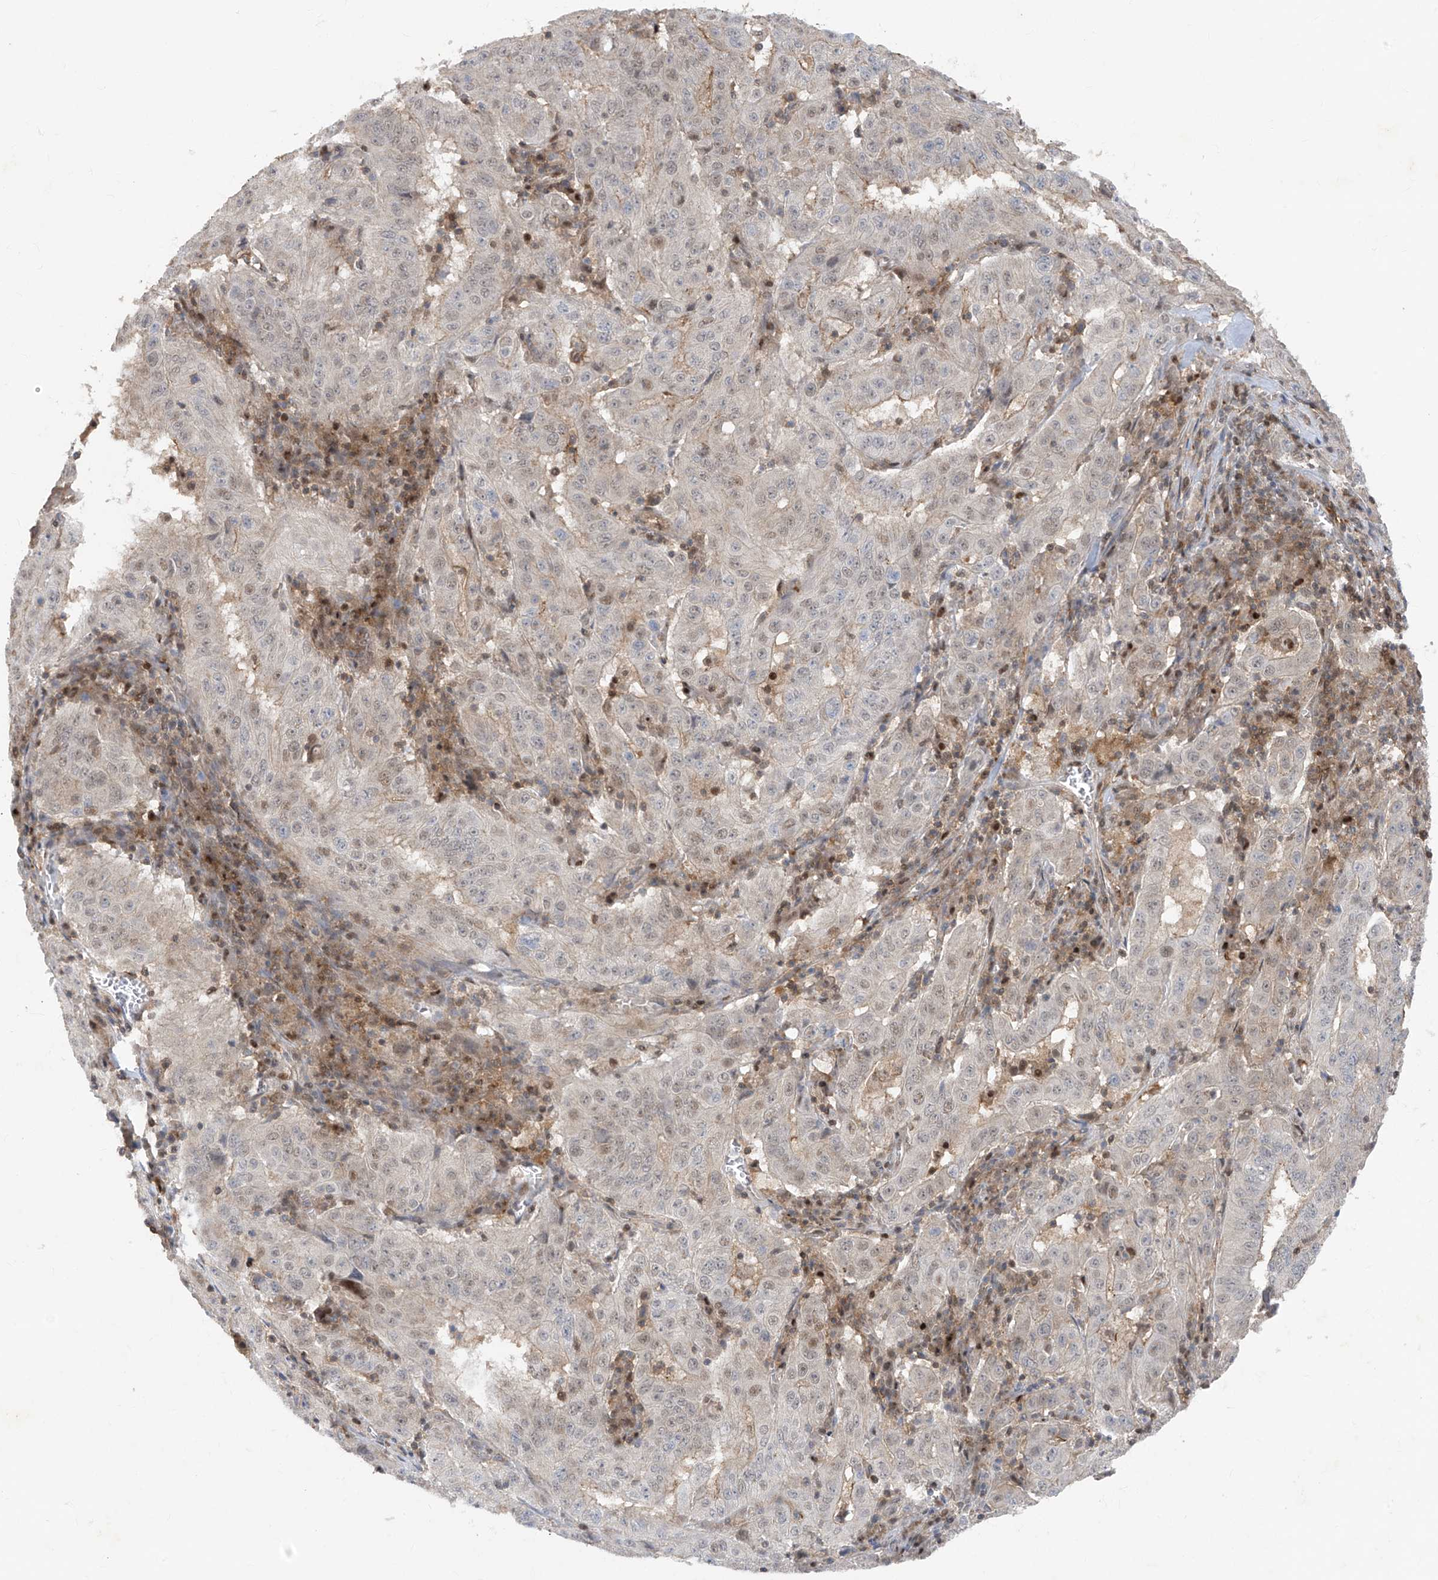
{"staining": {"intensity": "negative", "quantity": "none", "location": "none"}, "tissue": "pancreatic cancer", "cell_type": "Tumor cells", "image_type": "cancer", "snomed": [{"axis": "morphology", "description": "Adenocarcinoma, NOS"}, {"axis": "topography", "description": "Pancreas"}], "caption": "Protein analysis of pancreatic adenocarcinoma reveals no significant expression in tumor cells.", "gene": "ZNF358", "patient": {"sex": "male", "age": 63}}